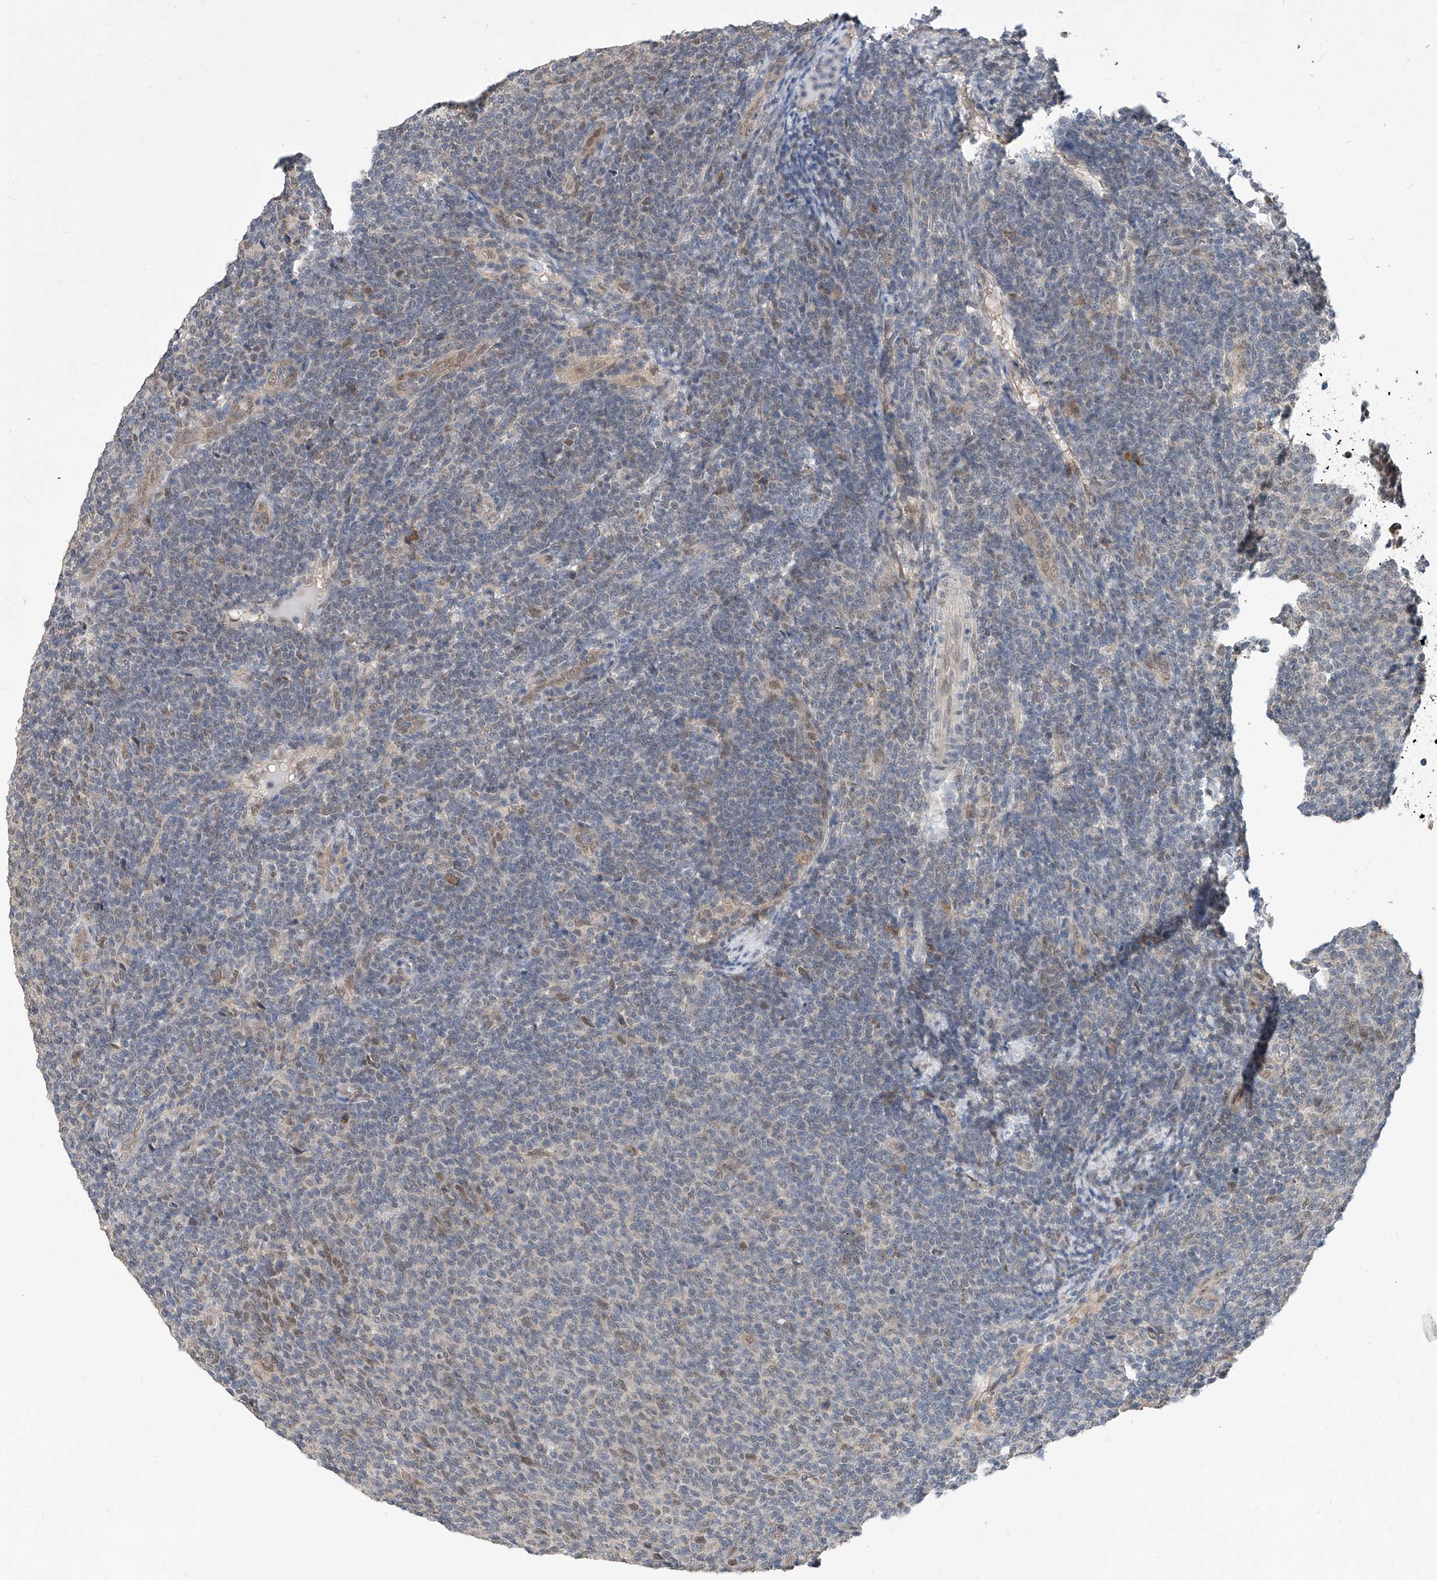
{"staining": {"intensity": "negative", "quantity": "none", "location": "none"}, "tissue": "lymphoma", "cell_type": "Tumor cells", "image_type": "cancer", "snomed": [{"axis": "morphology", "description": "Malignant lymphoma, non-Hodgkin's type, Low grade"}, {"axis": "topography", "description": "Lymph node"}], "caption": "Immunohistochemistry of human lymphoma exhibits no expression in tumor cells.", "gene": "CARMIL3", "patient": {"sex": "male", "age": 66}}